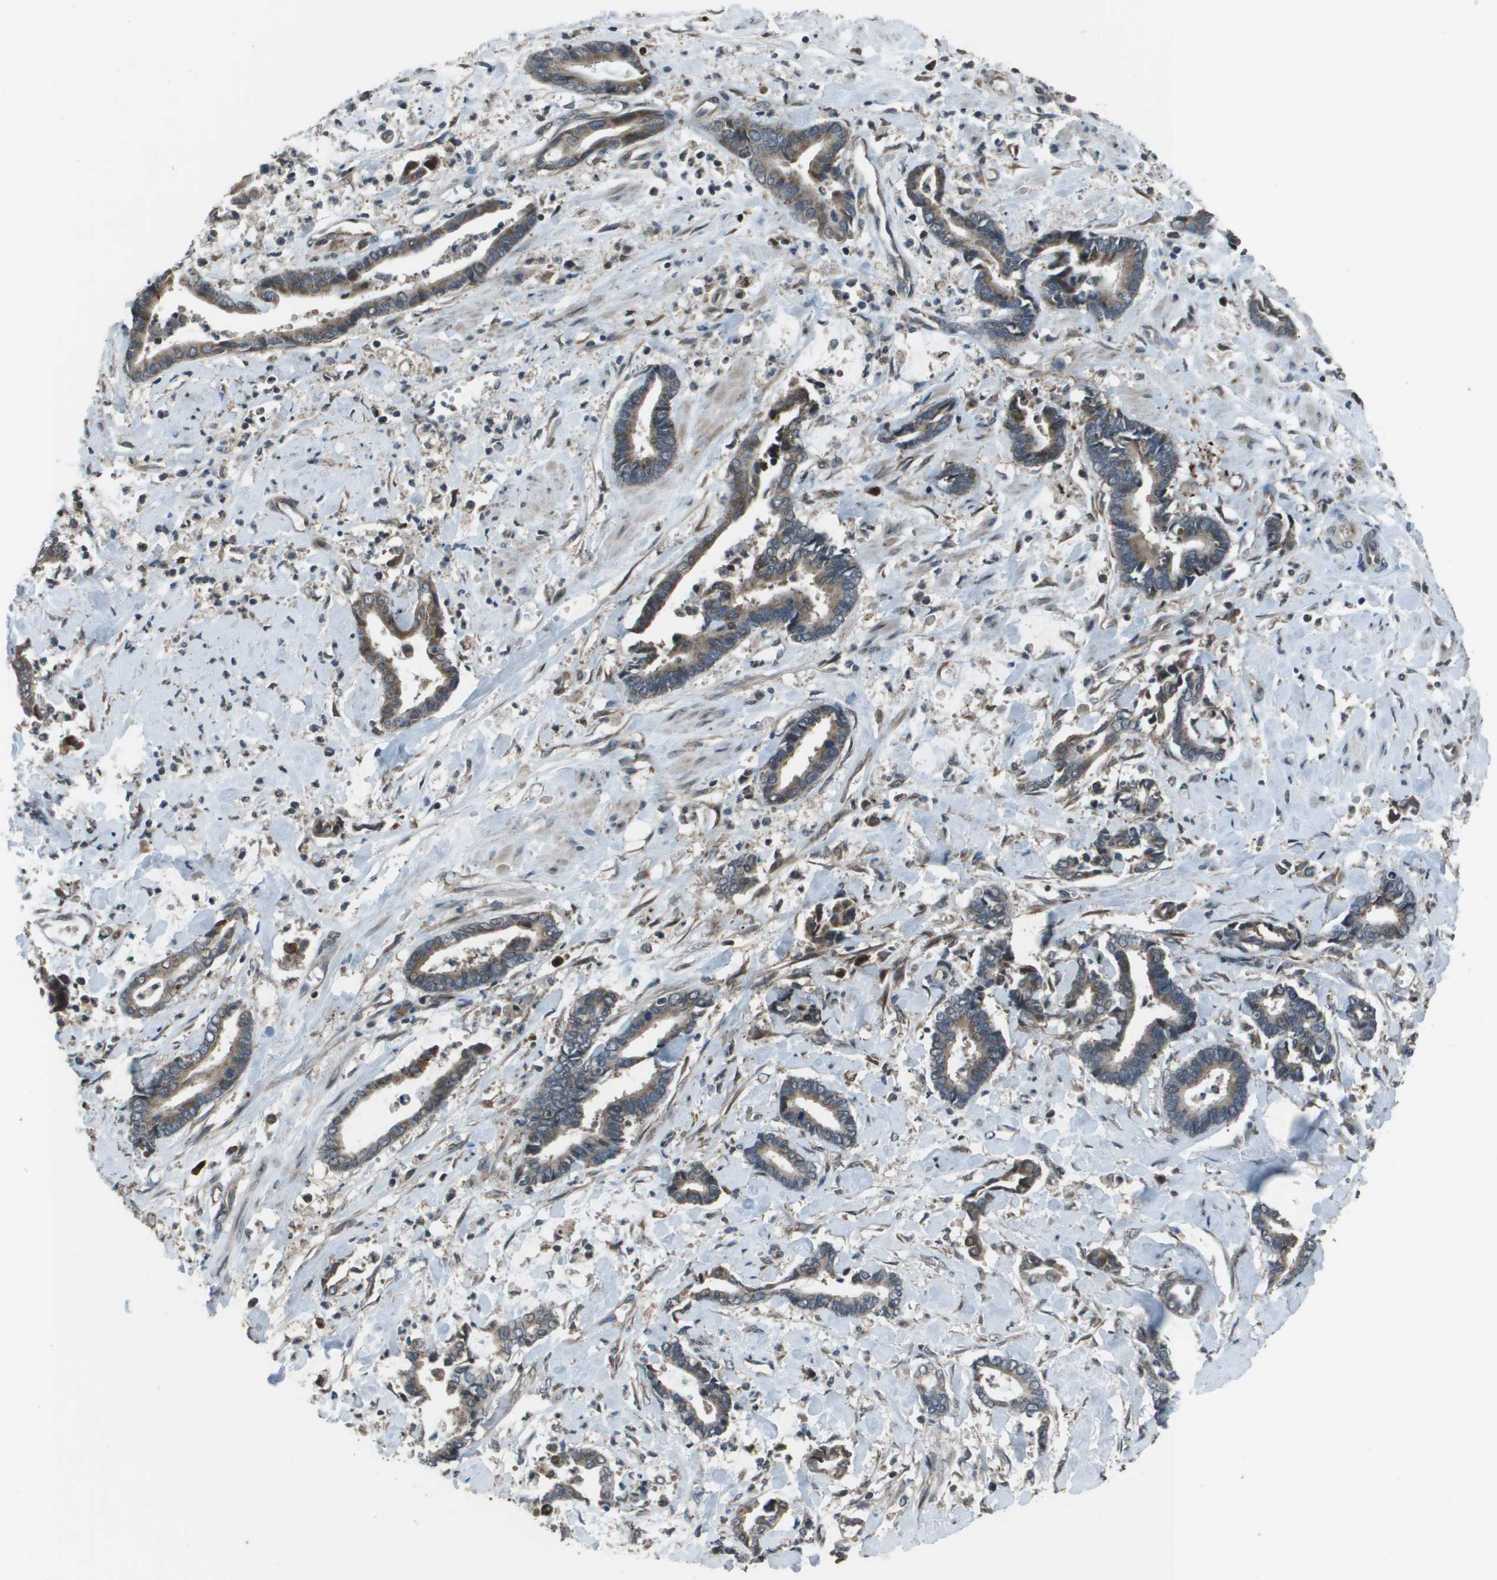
{"staining": {"intensity": "weak", "quantity": ">75%", "location": "cytoplasmic/membranous"}, "tissue": "cervical cancer", "cell_type": "Tumor cells", "image_type": "cancer", "snomed": [{"axis": "morphology", "description": "Adenocarcinoma, NOS"}, {"axis": "topography", "description": "Cervix"}], "caption": "An image showing weak cytoplasmic/membranous expression in approximately >75% of tumor cells in adenocarcinoma (cervical), as visualized by brown immunohistochemical staining.", "gene": "GOSR2", "patient": {"sex": "female", "age": 44}}